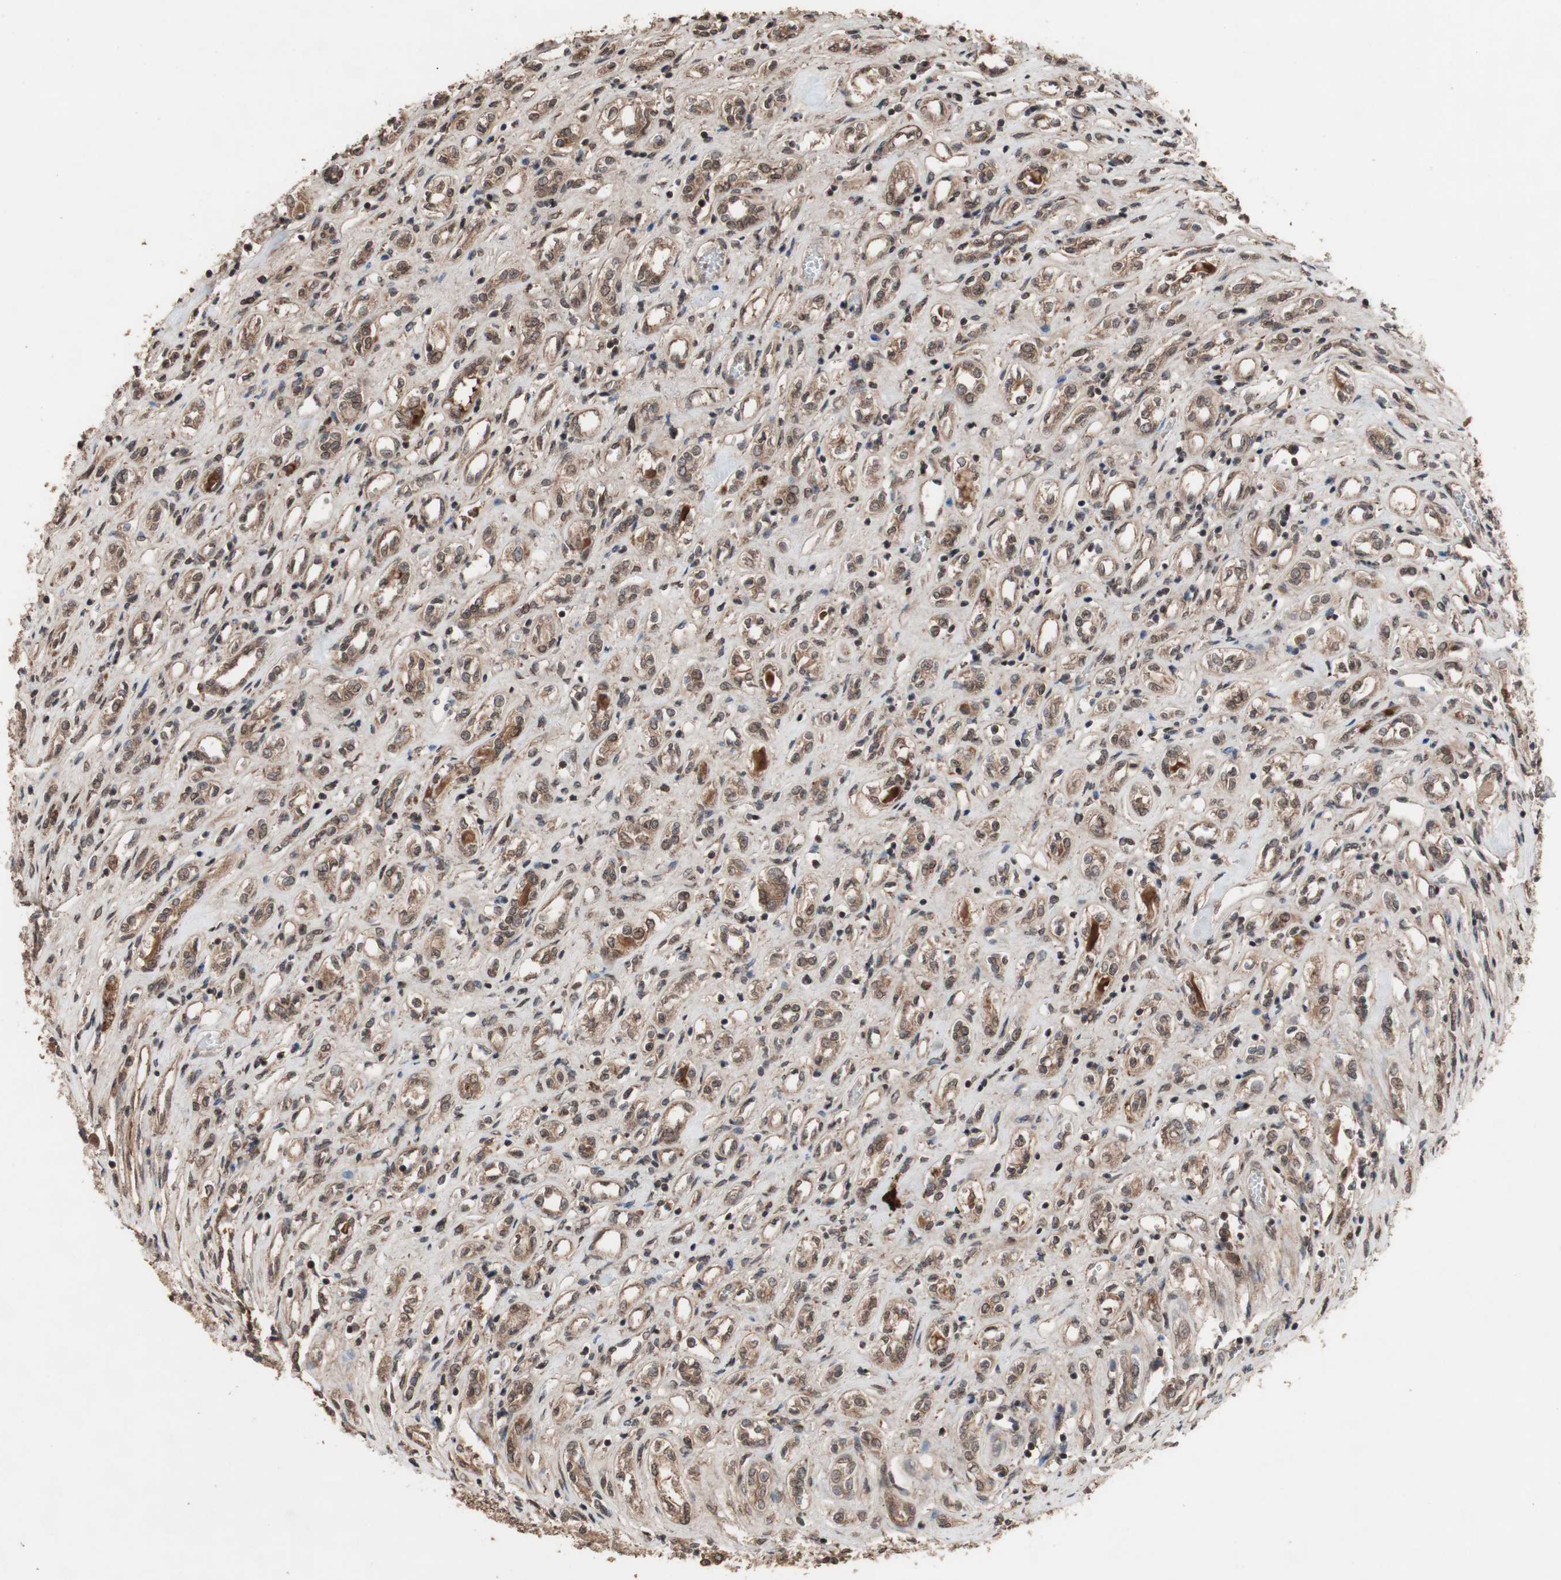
{"staining": {"intensity": "moderate", "quantity": "25%-75%", "location": "cytoplasmic/membranous,nuclear"}, "tissue": "renal cancer", "cell_type": "Tumor cells", "image_type": "cancer", "snomed": [{"axis": "morphology", "description": "Adenocarcinoma, NOS"}, {"axis": "topography", "description": "Kidney"}], "caption": "Renal cancer stained with immunohistochemistry reveals moderate cytoplasmic/membranous and nuclear staining in approximately 25%-75% of tumor cells.", "gene": "KANSL1", "patient": {"sex": "female", "age": 70}}